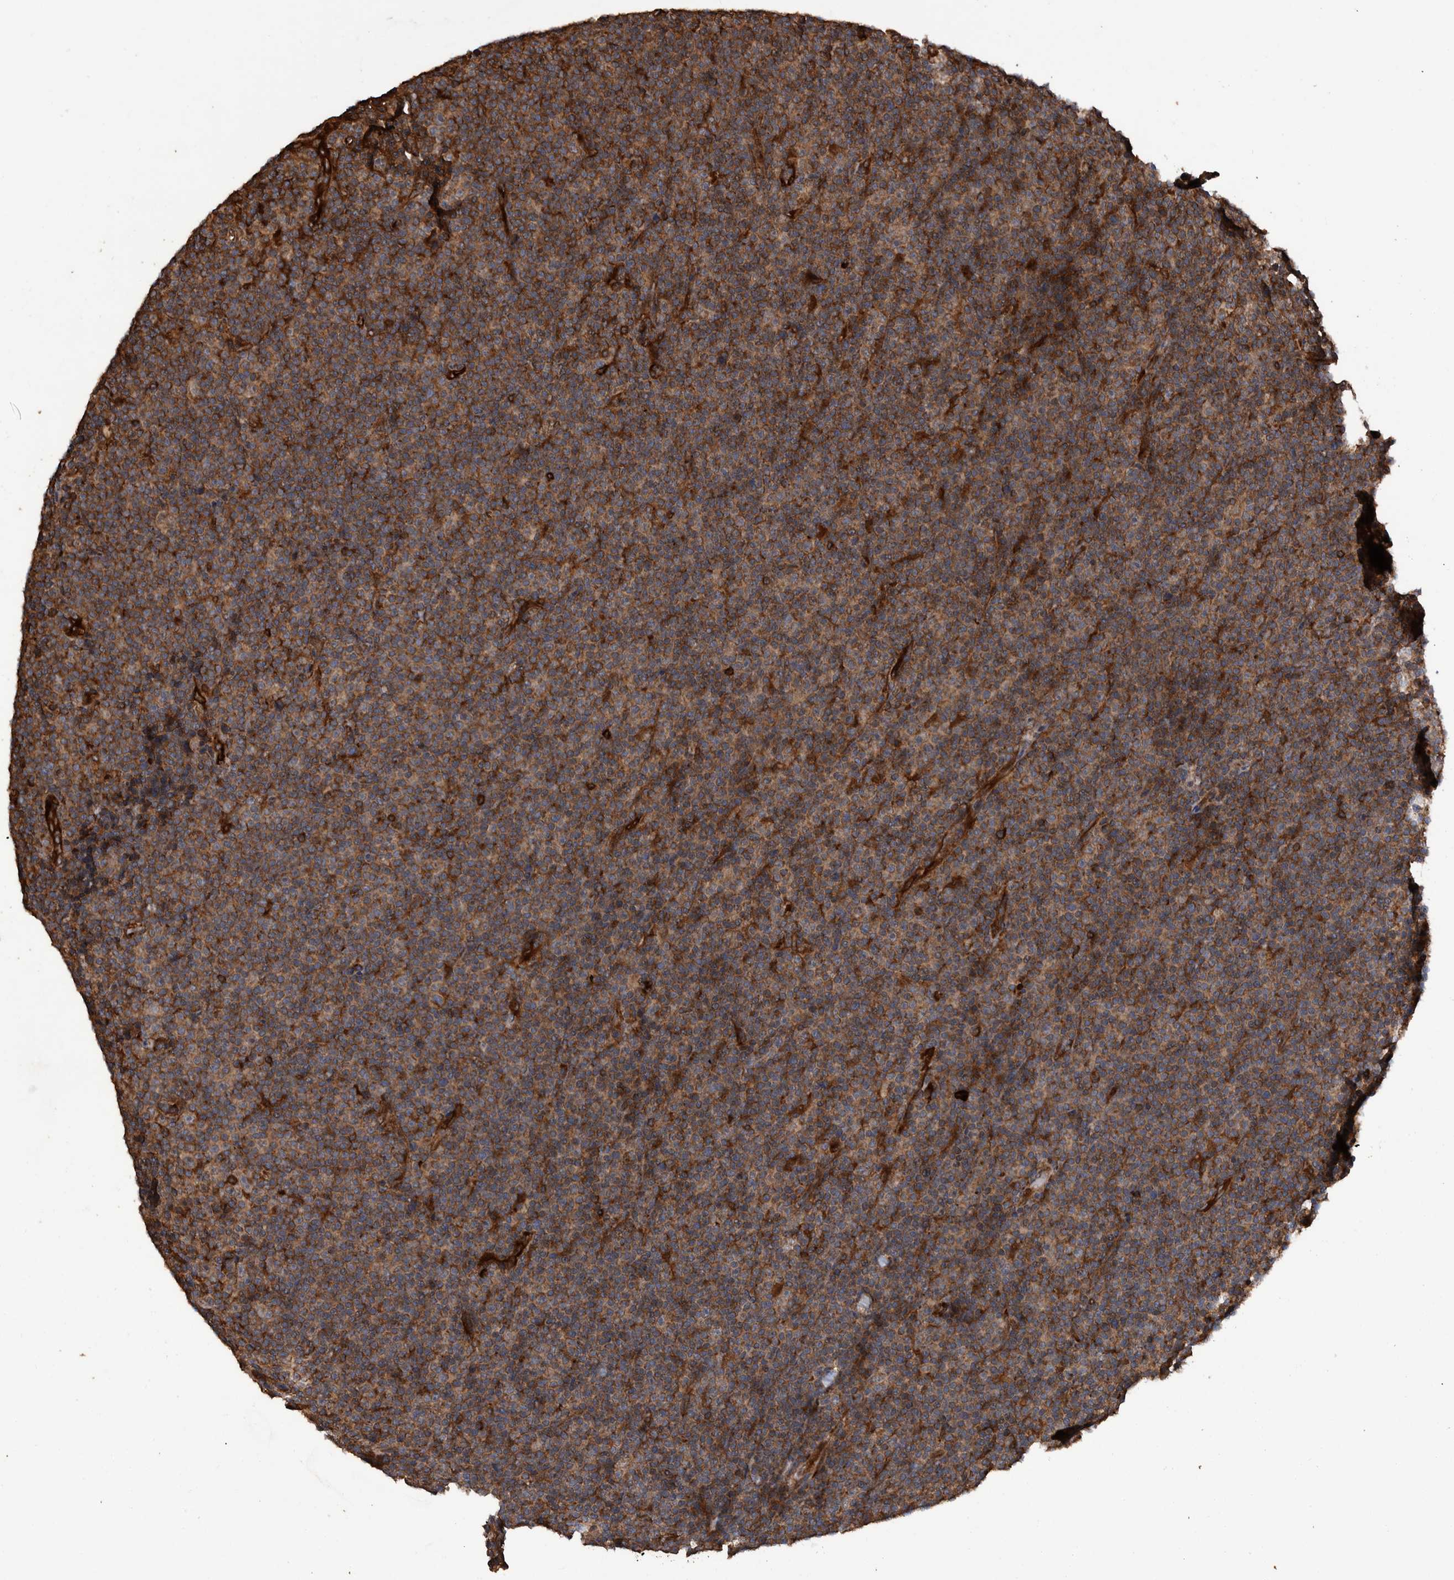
{"staining": {"intensity": "strong", "quantity": ">75%", "location": "cytoplasmic/membranous"}, "tissue": "lymphoma", "cell_type": "Tumor cells", "image_type": "cancer", "snomed": [{"axis": "morphology", "description": "Malignant lymphoma, non-Hodgkin's type, Low grade"}, {"axis": "topography", "description": "Lymph node"}], "caption": "Immunohistochemical staining of human malignant lymphoma, non-Hodgkin's type (low-grade) shows strong cytoplasmic/membranous protein expression in approximately >75% of tumor cells.", "gene": "TRIM16", "patient": {"sex": "female", "age": 67}}